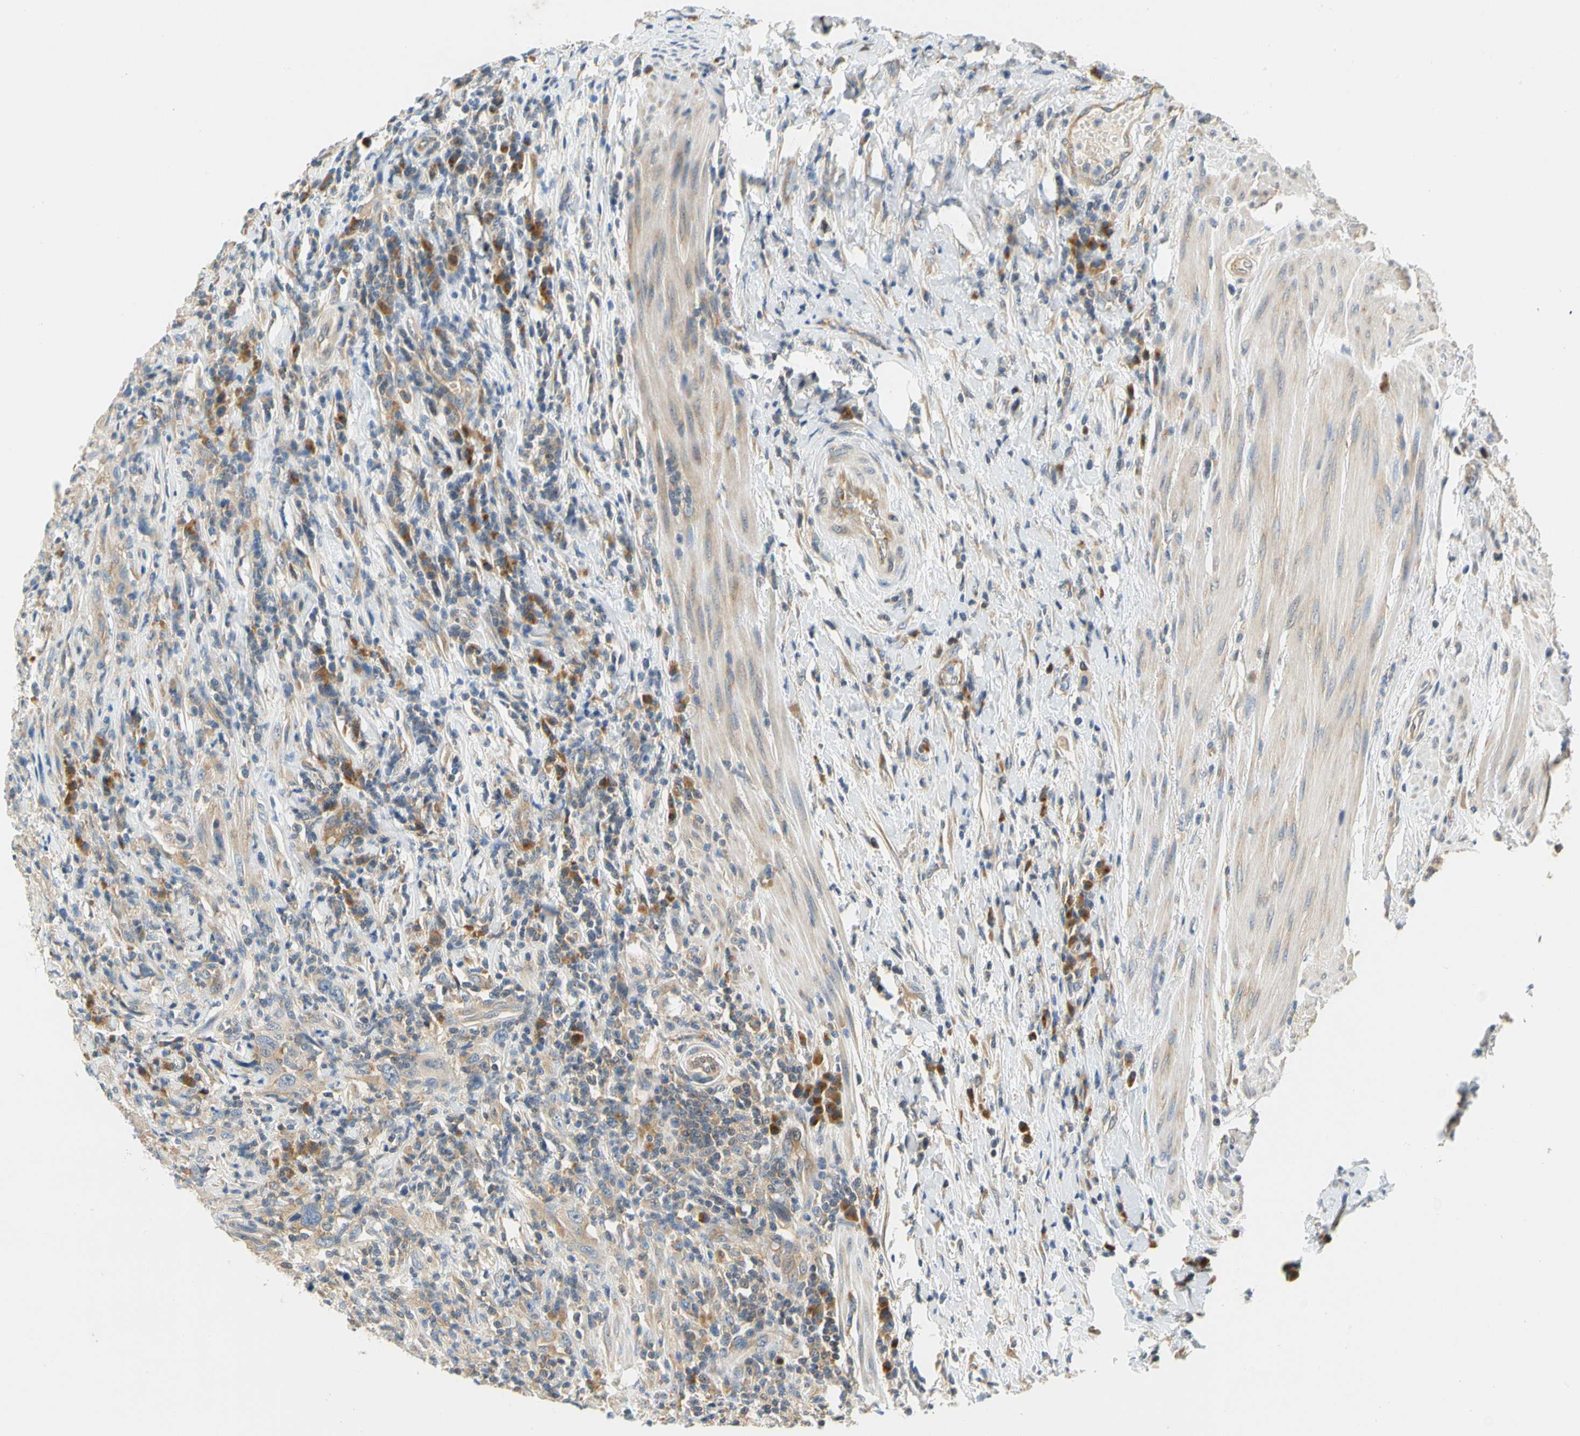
{"staining": {"intensity": "weak", "quantity": ">75%", "location": "cytoplasmic/membranous"}, "tissue": "urothelial cancer", "cell_type": "Tumor cells", "image_type": "cancer", "snomed": [{"axis": "morphology", "description": "Urothelial carcinoma, High grade"}, {"axis": "topography", "description": "Urinary bladder"}], "caption": "Protein staining of urothelial carcinoma (high-grade) tissue demonstrates weak cytoplasmic/membranous staining in about >75% of tumor cells.", "gene": "LRRC47", "patient": {"sex": "male", "age": 61}}